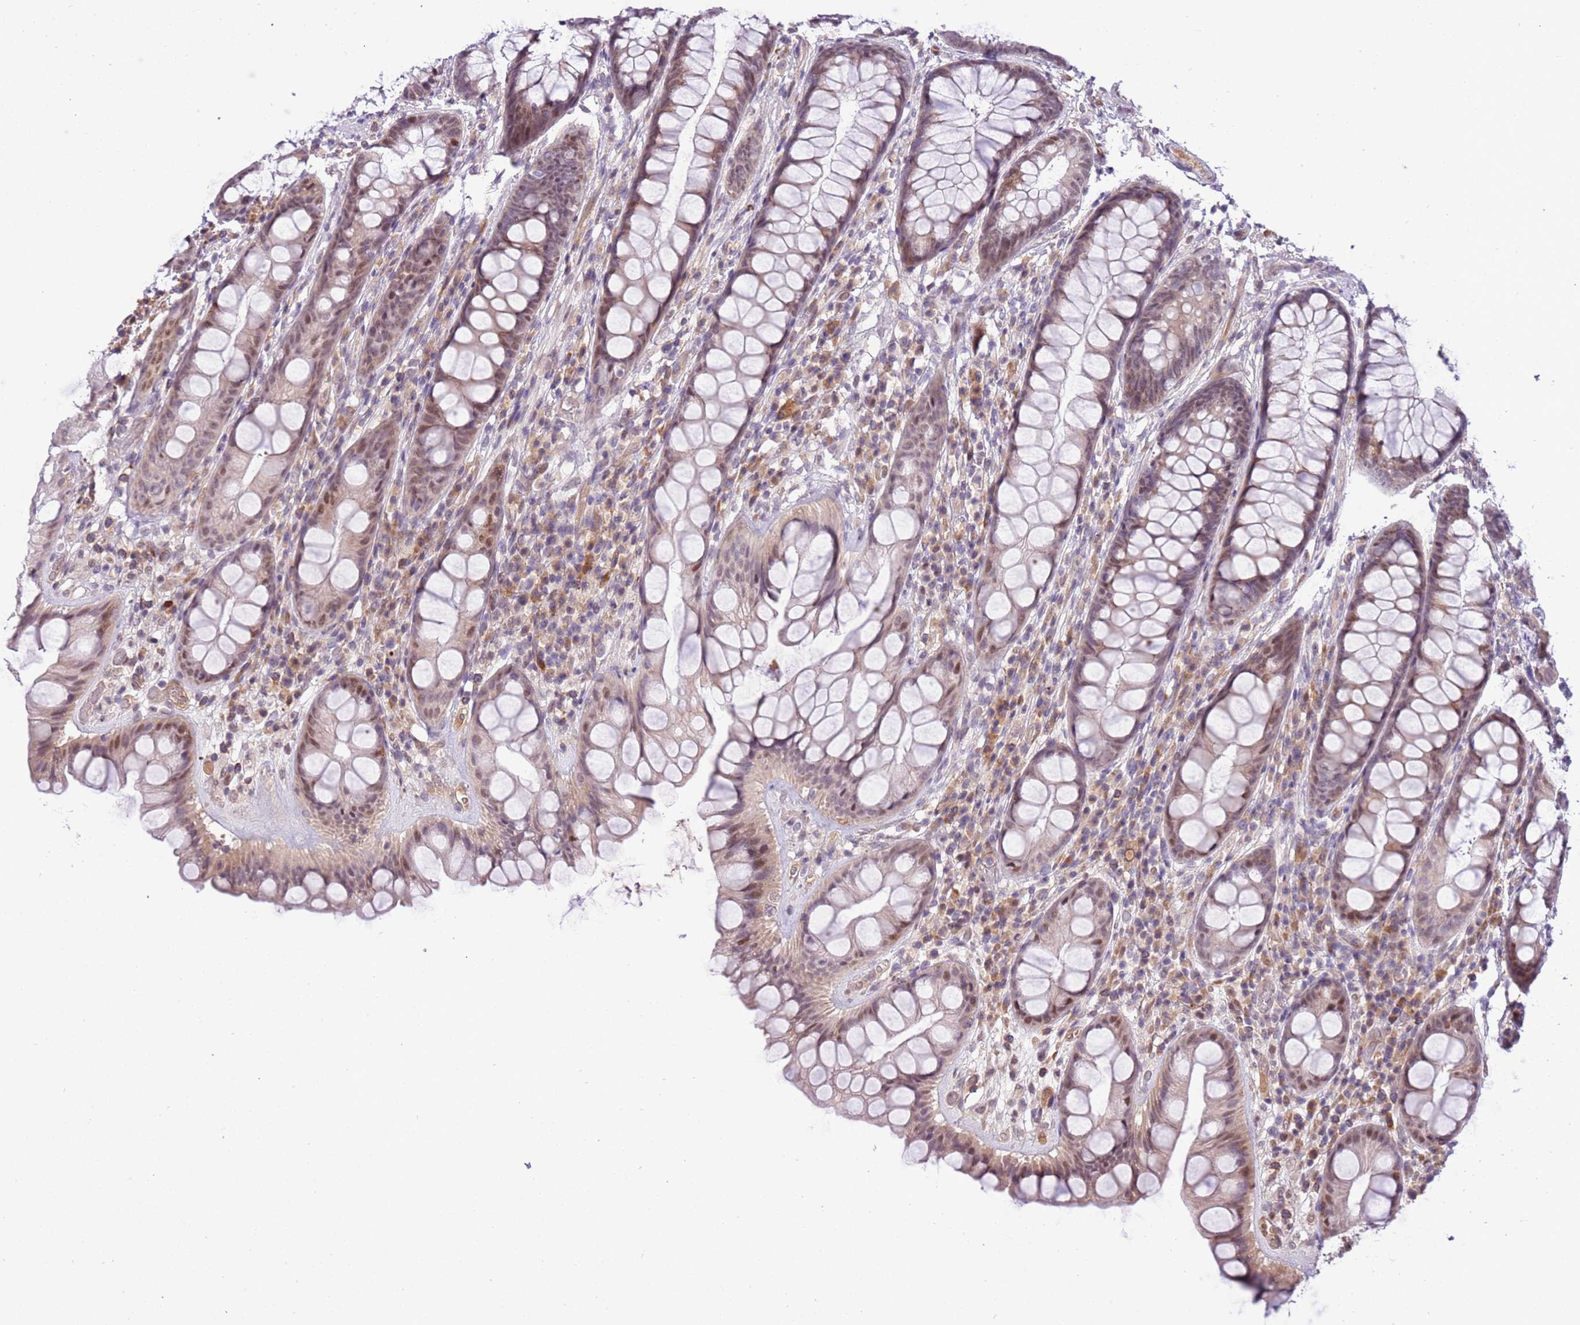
{"staining": {"intensity": "weak", "quantity": ">75%", "location": "cytoplasmic/membranous,nuclear"}, "tissue": "rectum", "cell_type": "Glandular cells", "image_type": "normal", "snomed": [{"axis": "morphology", "description": "Normal tissue, NOS"}, {"axis": "topography", "description": "Rectum"}], "caption": "Benign rectum exhibits weak cytoplasmic/membranous,nuclear expression in about >75% of glandular cells, visualized by immunohistochemistry.", "gene": "MAGEF1", "patient": {"sex": "male", "age": 74}}